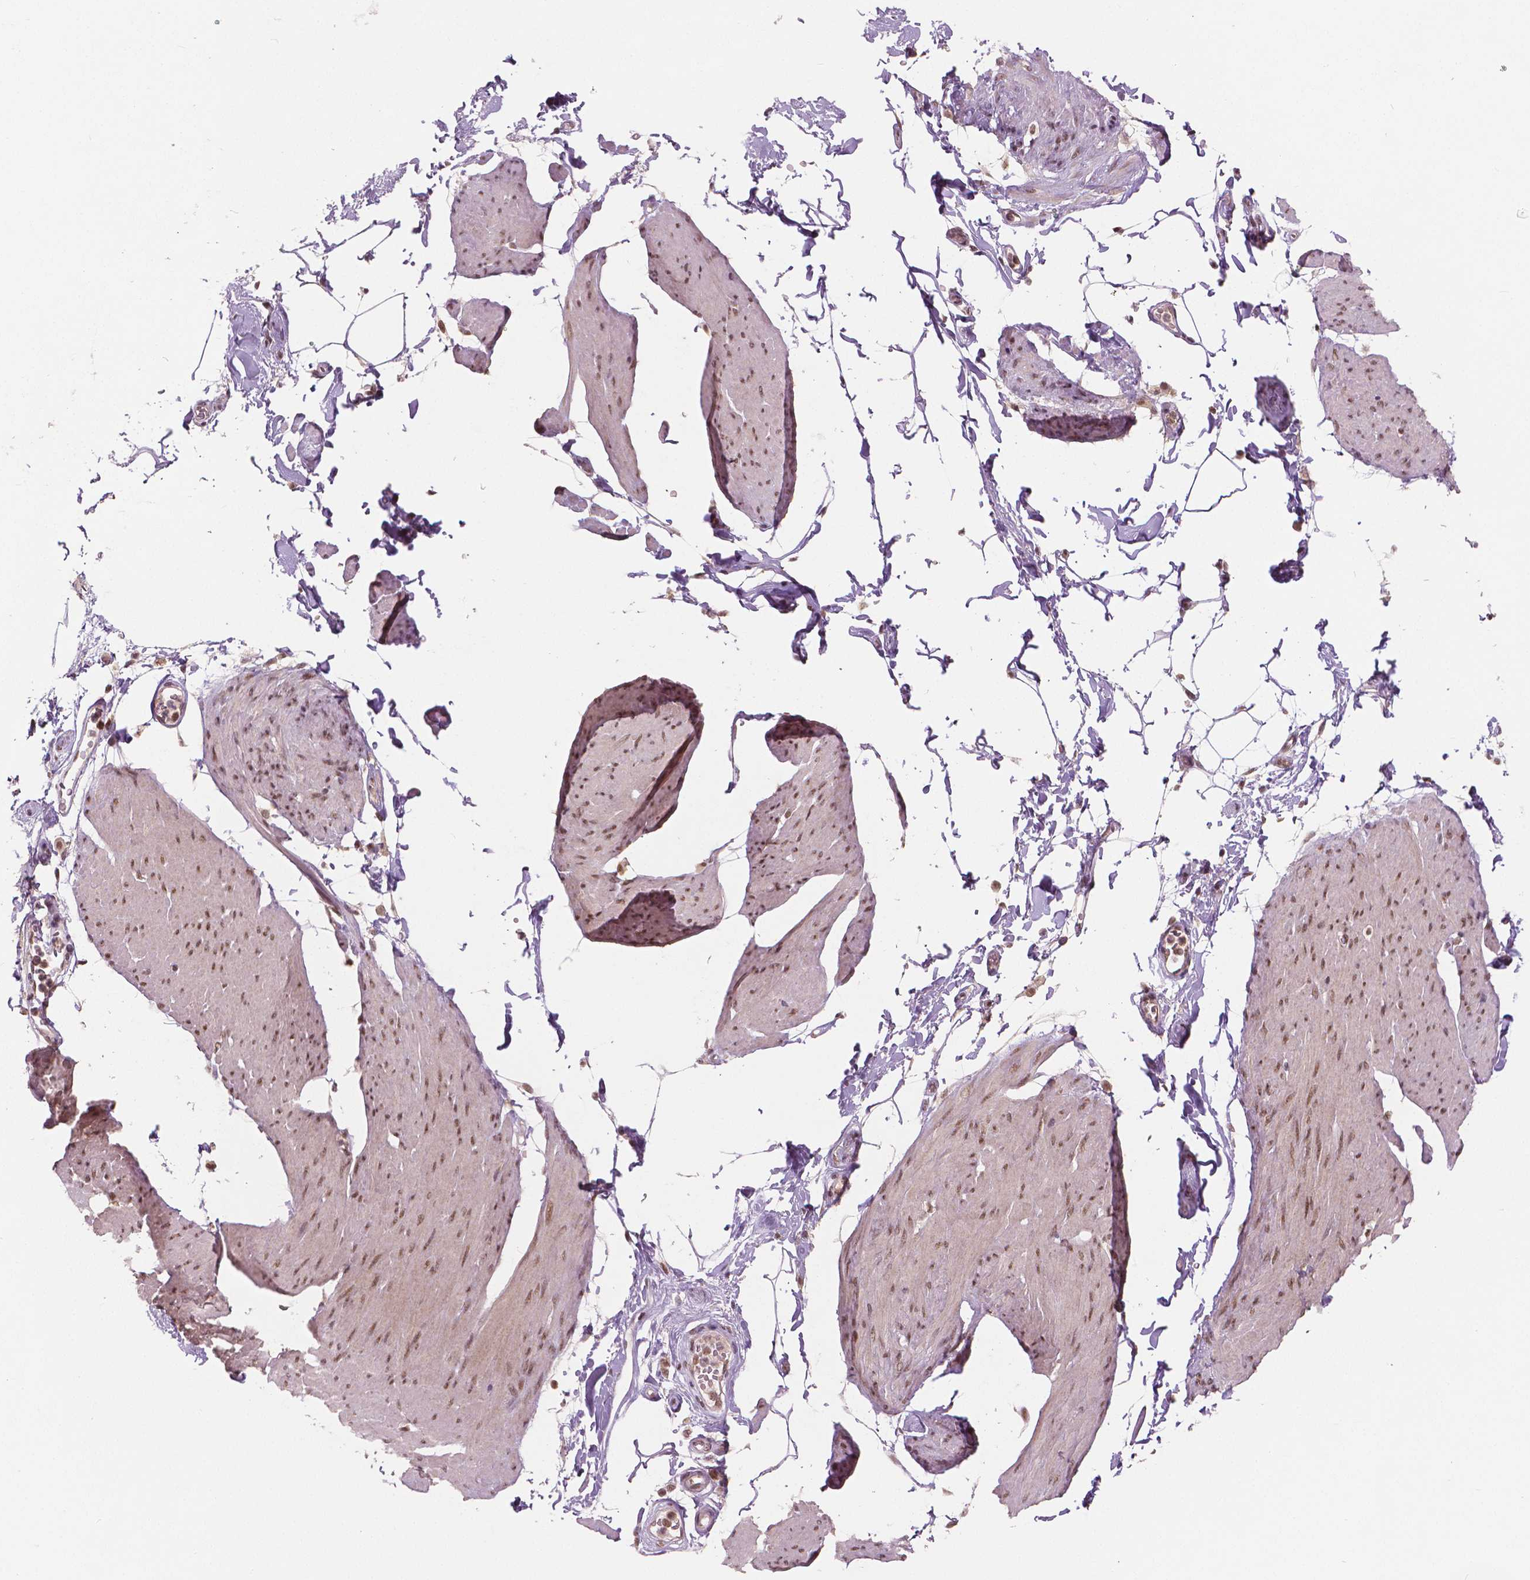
{"staining": {"intensity": "moderate", "quantity": ">75%", "location": "nuclear"}, "tissue": "smooth muscle", "cell_type": "Smooth muscle cells", "image_type": "normal", "snomed": [{"axis": "morphology", "description": "Normal tissue, NOS"}, {"axis": "topography", "description": "Adipose tissue"}, {"axis": "topography", "description": "Smooth muscle"}, {"axis": "topography", "description": "Peripheral nerve tissue"}], "caption": "The photomicrograph reveals immunohistochemical staining of unremarkable smooth muscle. There is moderate nuclear staining is present in about >75% of smooth muscle cells.", "gene": "NSD2", "patient": {"sex": "male", "age": 83}}